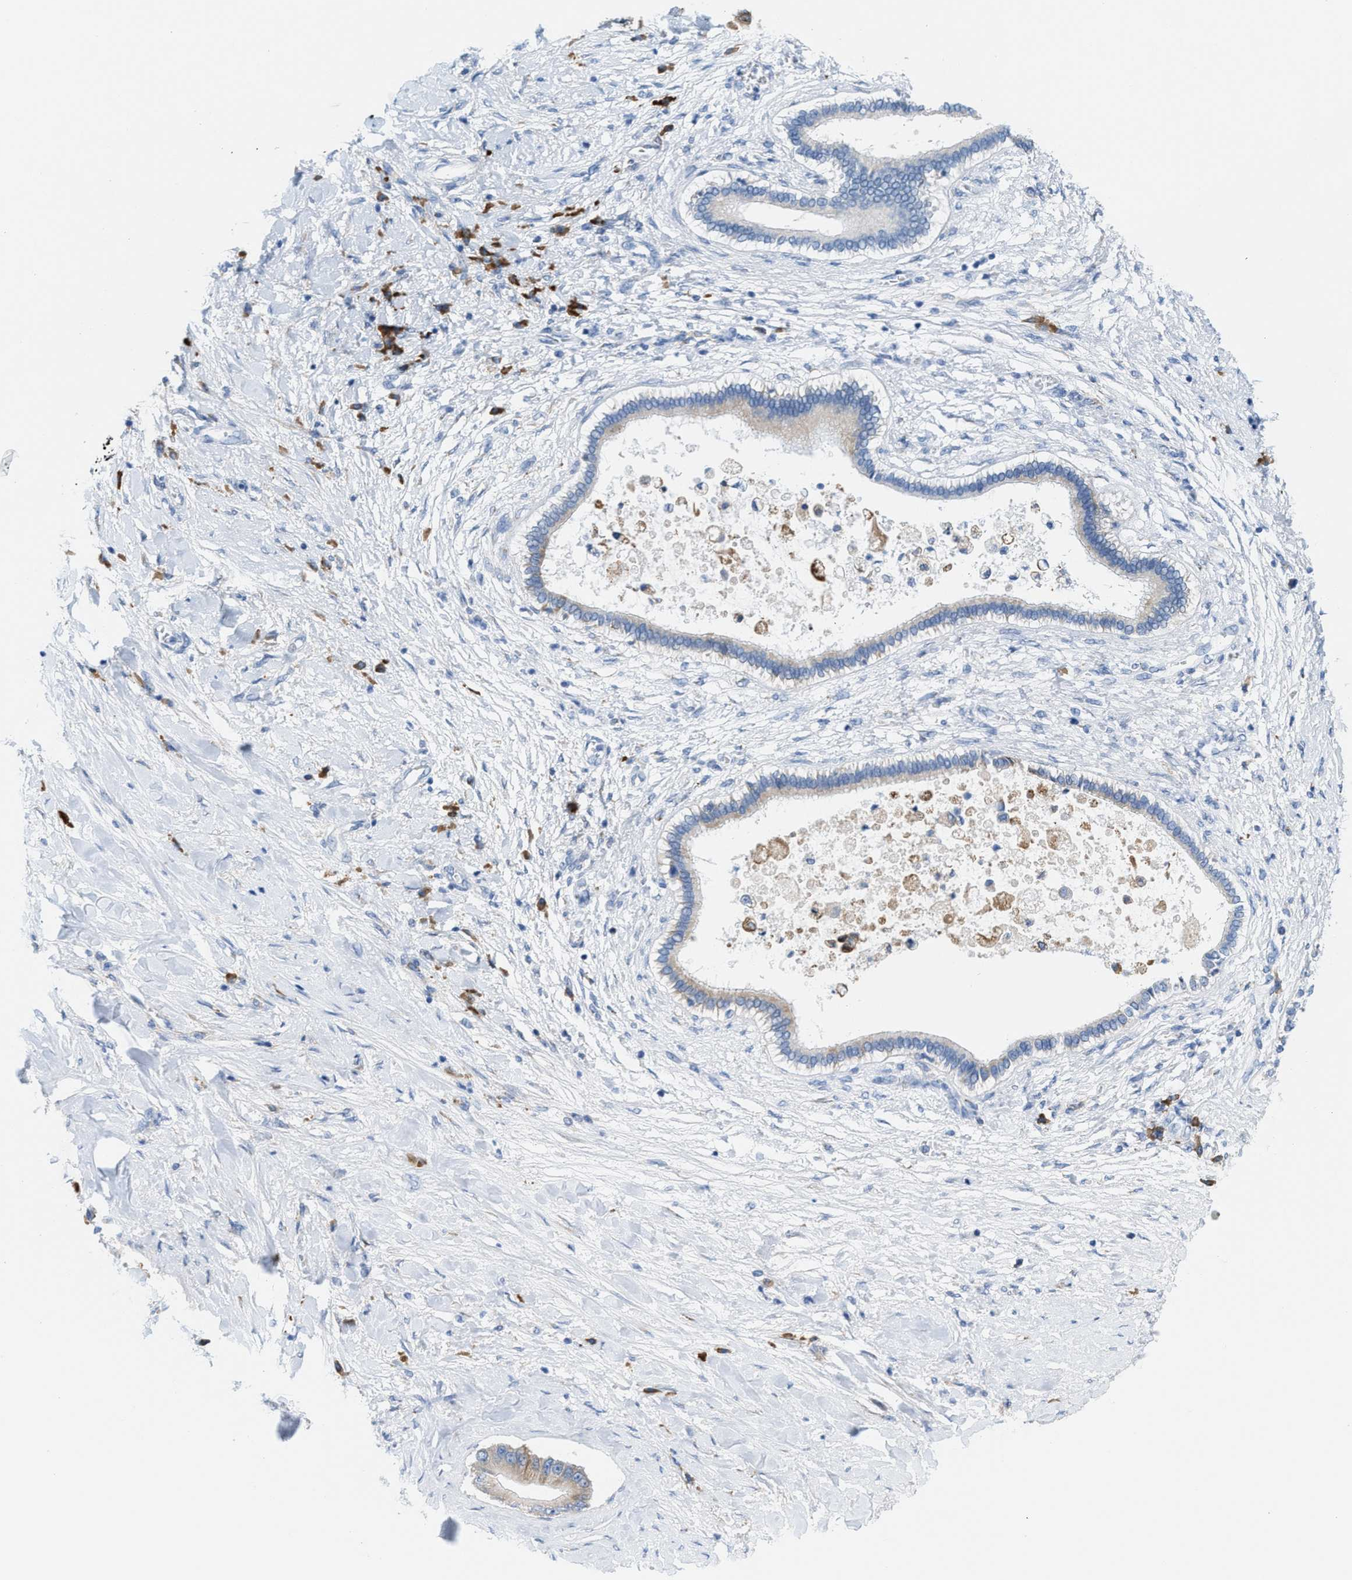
{"staining": {"intensity": "moderate", "quantity": "<25%", "location": "cytoplasmic/membranous"}, "tissue": "liver cancer", "cell_type": "Tumor cells", "image_type": "cancer", "snomed": [{"axis": "morphology", "description": "Cholangiocarcinoma"}, {"axis": "topography", "description": "Liver"}], "caption": "There is low levels of moderate cytoplasmic/membranous expression in tumor cells of liver cancer (cholangiocarcinoma), as demonstrated by immunohistochemical staining (brown color).", "gene": "KIFC3", "patient": {"sex": "male", "age": 50}}